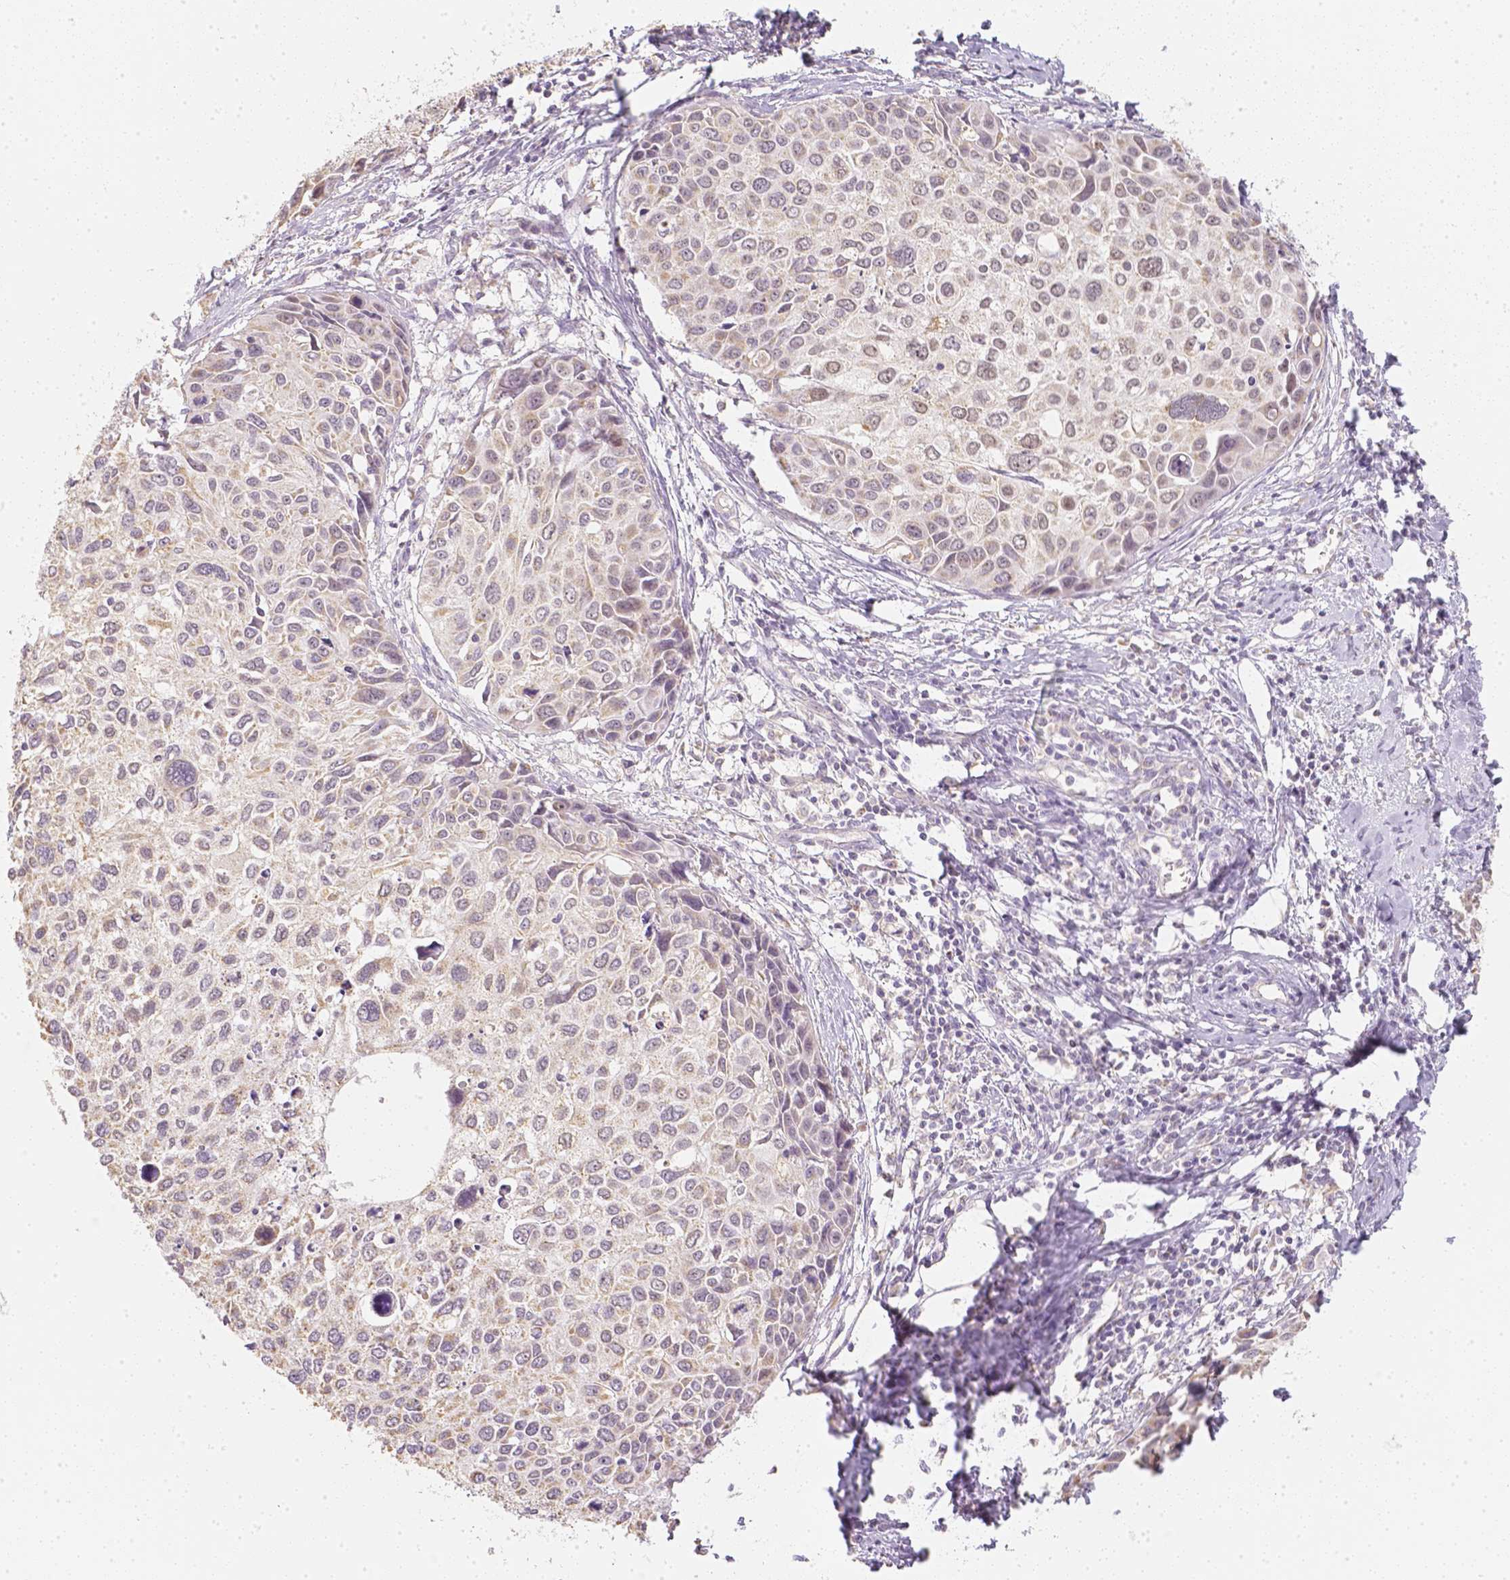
{"staining": {"intensity": "negative", "quantity": "none", "location": "none"}, "tissue": "cervical cancer", "cell_type": "Tumor cells", "image_type": "cancer", "snomed": [{"axis": "morphology", "description": "Squamous cell carcinoma, NOS"}, {"axis": "topography", "description": "Cervix"}], "caption": "A photomicrograph of human cervical squamous cell carcinoma is negative for staining in tumor cells.", "gene": "NVL", "patient": {"sex": "female", "age": 50}}